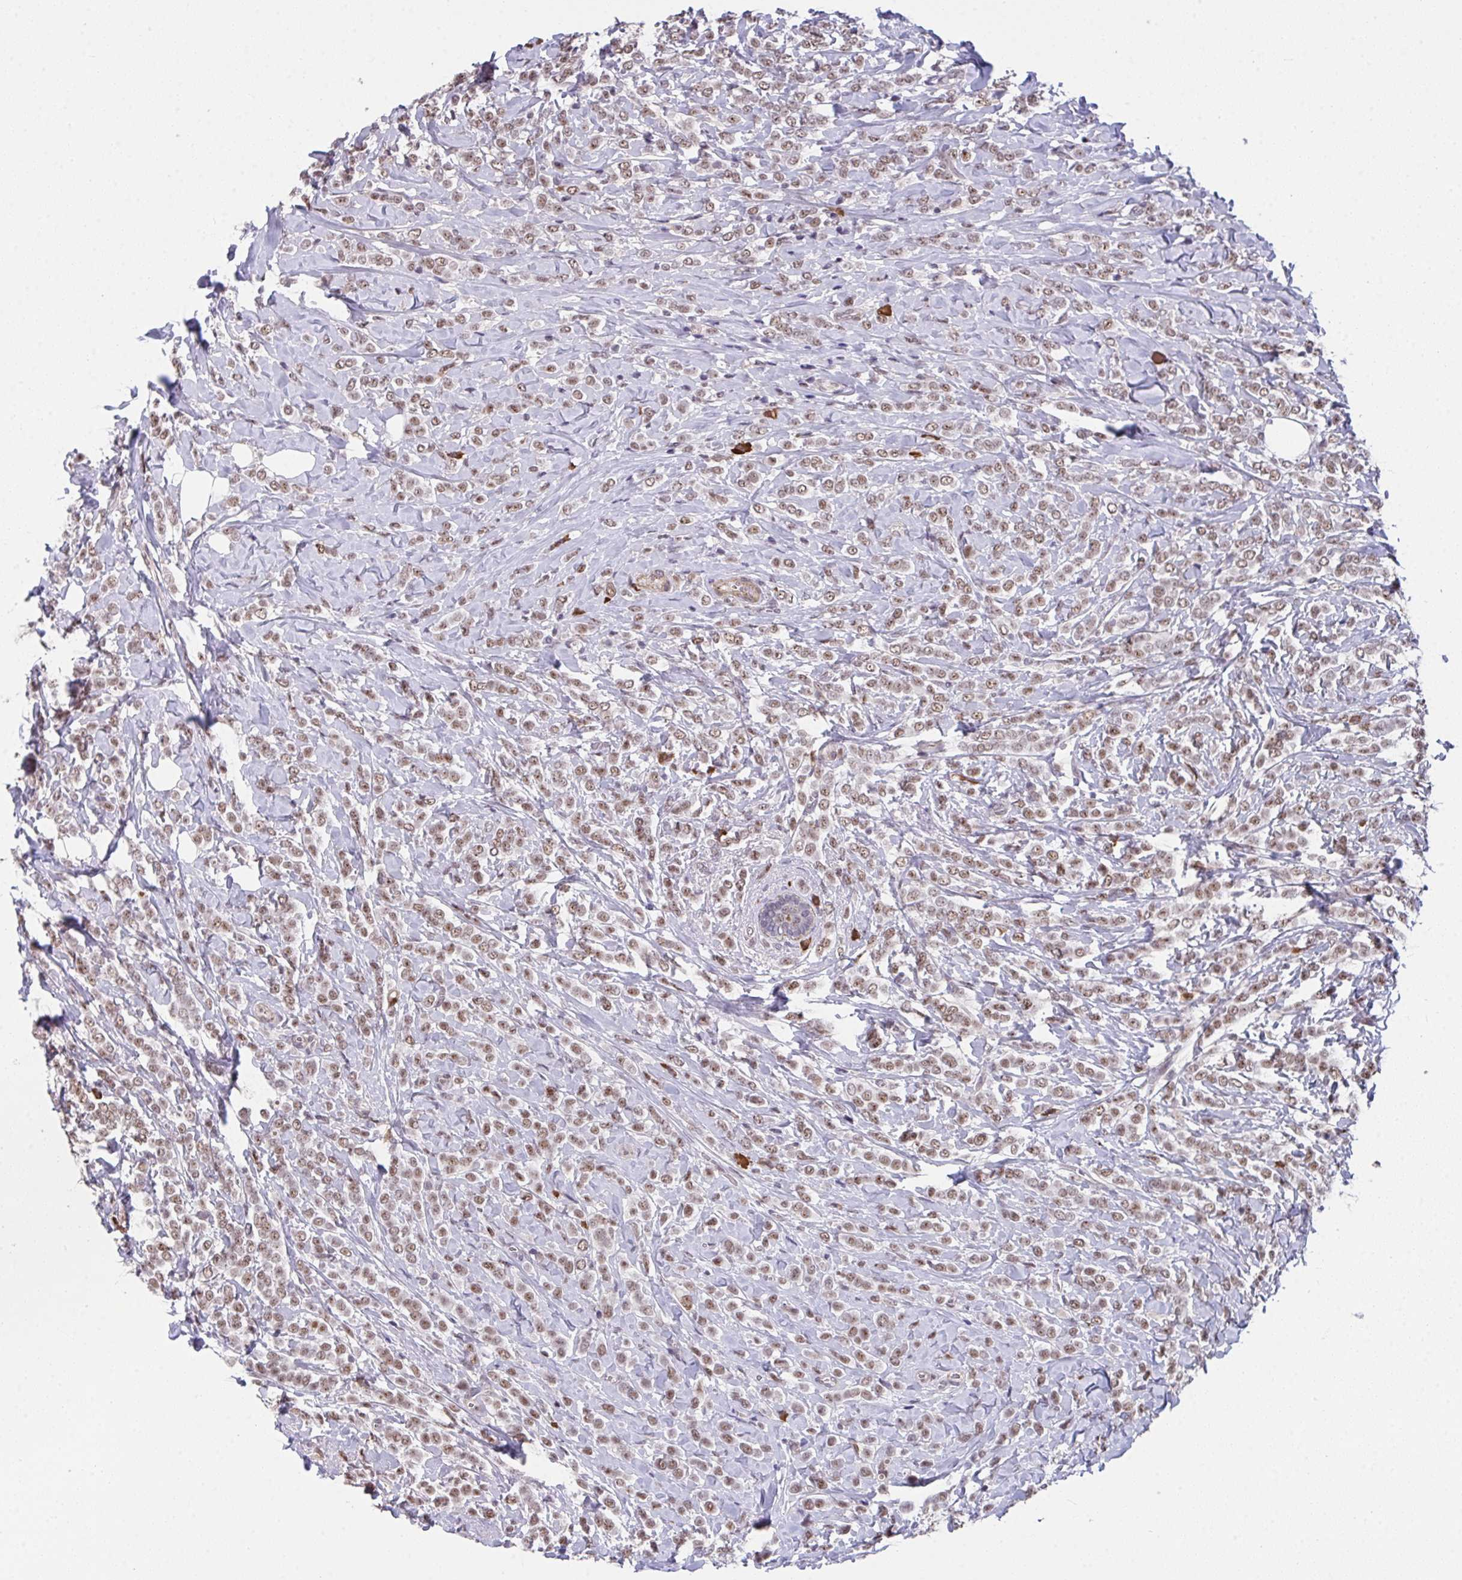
{"staining": {"intensity": "moderate", "quantity": ">75%", "location": "nuclear"}, "tissue": "breast cancer", "cell_type": "Tumor cells", "image_type": "cancer", "snomed": [{"axis": "morphology", "description": "Lobular carcinoma"}, {"axis": "topography", "description": "Breast"}], "caption": "There is medium levels of moderate nuclear staining in tumor cells of breast lobular carcinoma, as demonstrated by immunohistochemical staining (brown color).", "gene": "RBBP6", "patient": {"sex": "female", "age": 49}}